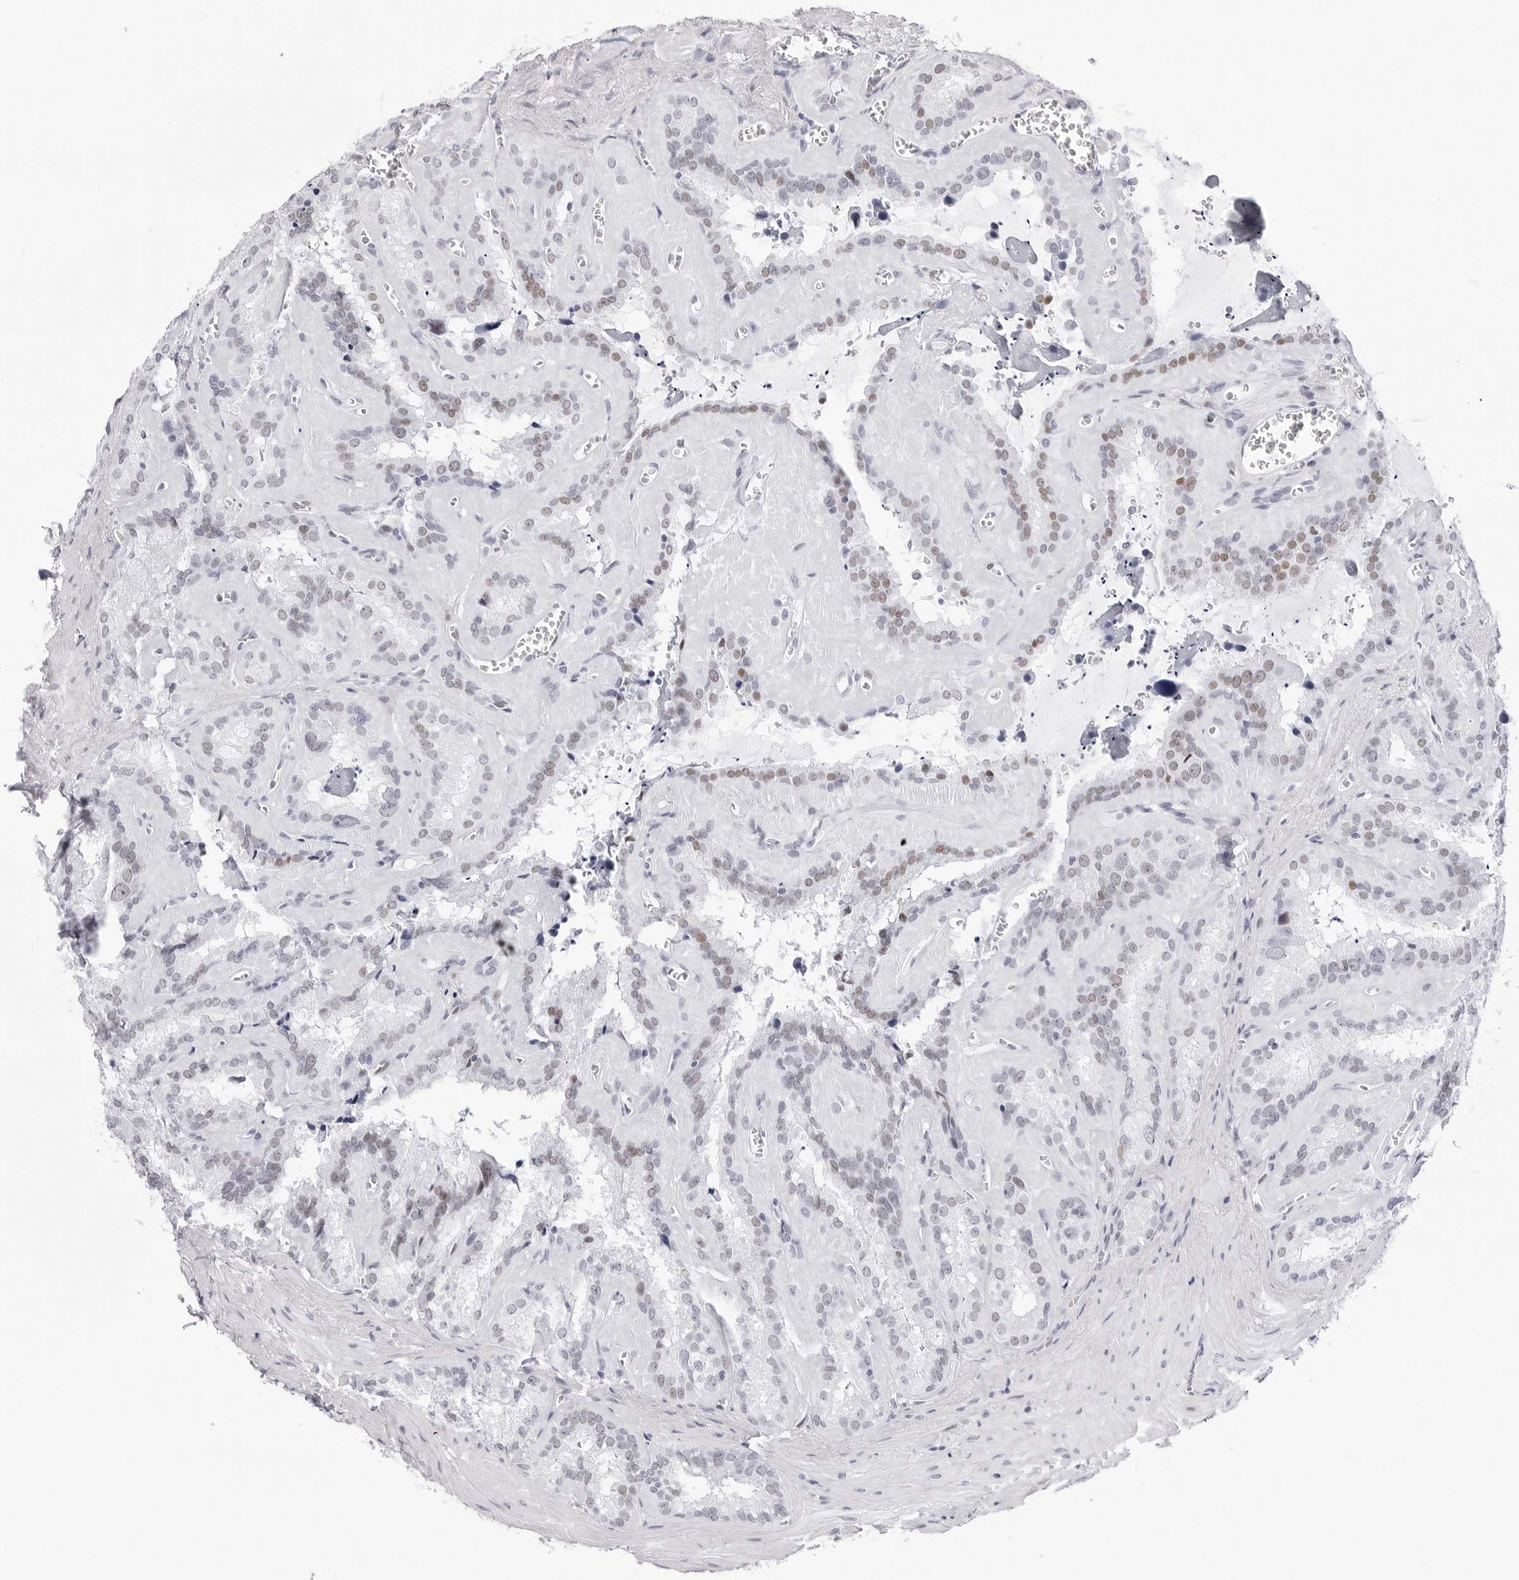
{"staining": {"intensity": "weak", "quantity": "25%-75%", "location": "nuclear"}, "tissue": "seminal vesicle", "cell_type": "Glandular cells", "image_type": "normal", "snomed": [{"axis": "morphology", "description": "Normal tissue, NOS"}, {"axis": "topography", "description": "Prostate"}, {"axis": "topography", "description": "Seminal veicle"}], "caption": "The image displays a brown stain indicating the presence of a protein in the nuclear of glandular cells in seminal vesicle.", "gene": "NASP", "patient": {"sex": "male", "age": 59}}